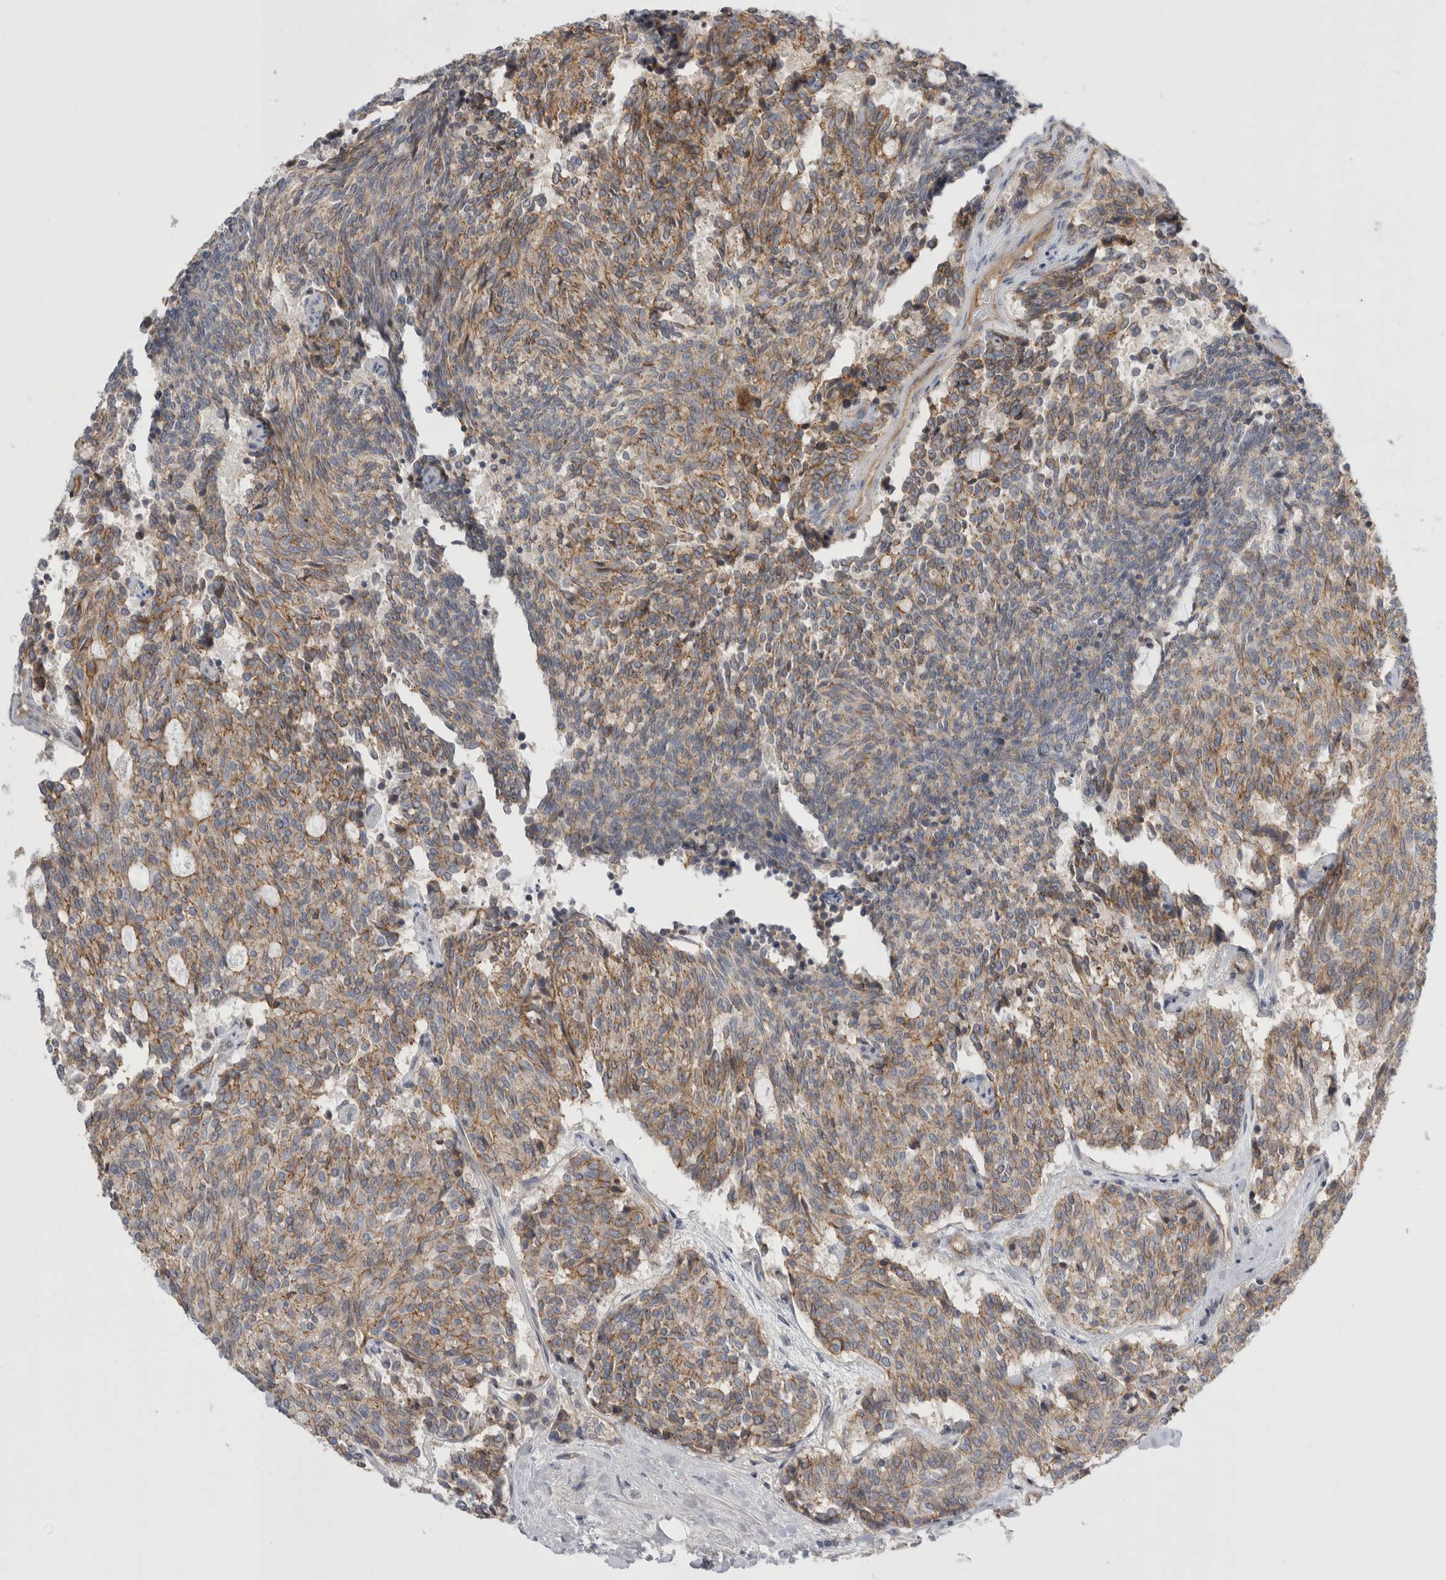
{"staining": {"intensity": "moderate", "quantity": ">75%", "location": "cytoplasmic/membranous"}, "tissue": "carcinoid", "cell_type": "Tumor cells", "image_type": "cancer", "snomed": [{"axis": "morphology", "description": "Carcinoid, malignant, NOS"}, {"axis": "topography", "description": "Pancreas"}], "caption": "Tumor cells display medium levels of moderate cytoplasmic/membranous positivity in approximately >75% of cells in human carcinoid (malignant). Nuclei are stained in blue.", "gene": "VANGL1", "patient": {"sex": "female", "age": 54}}